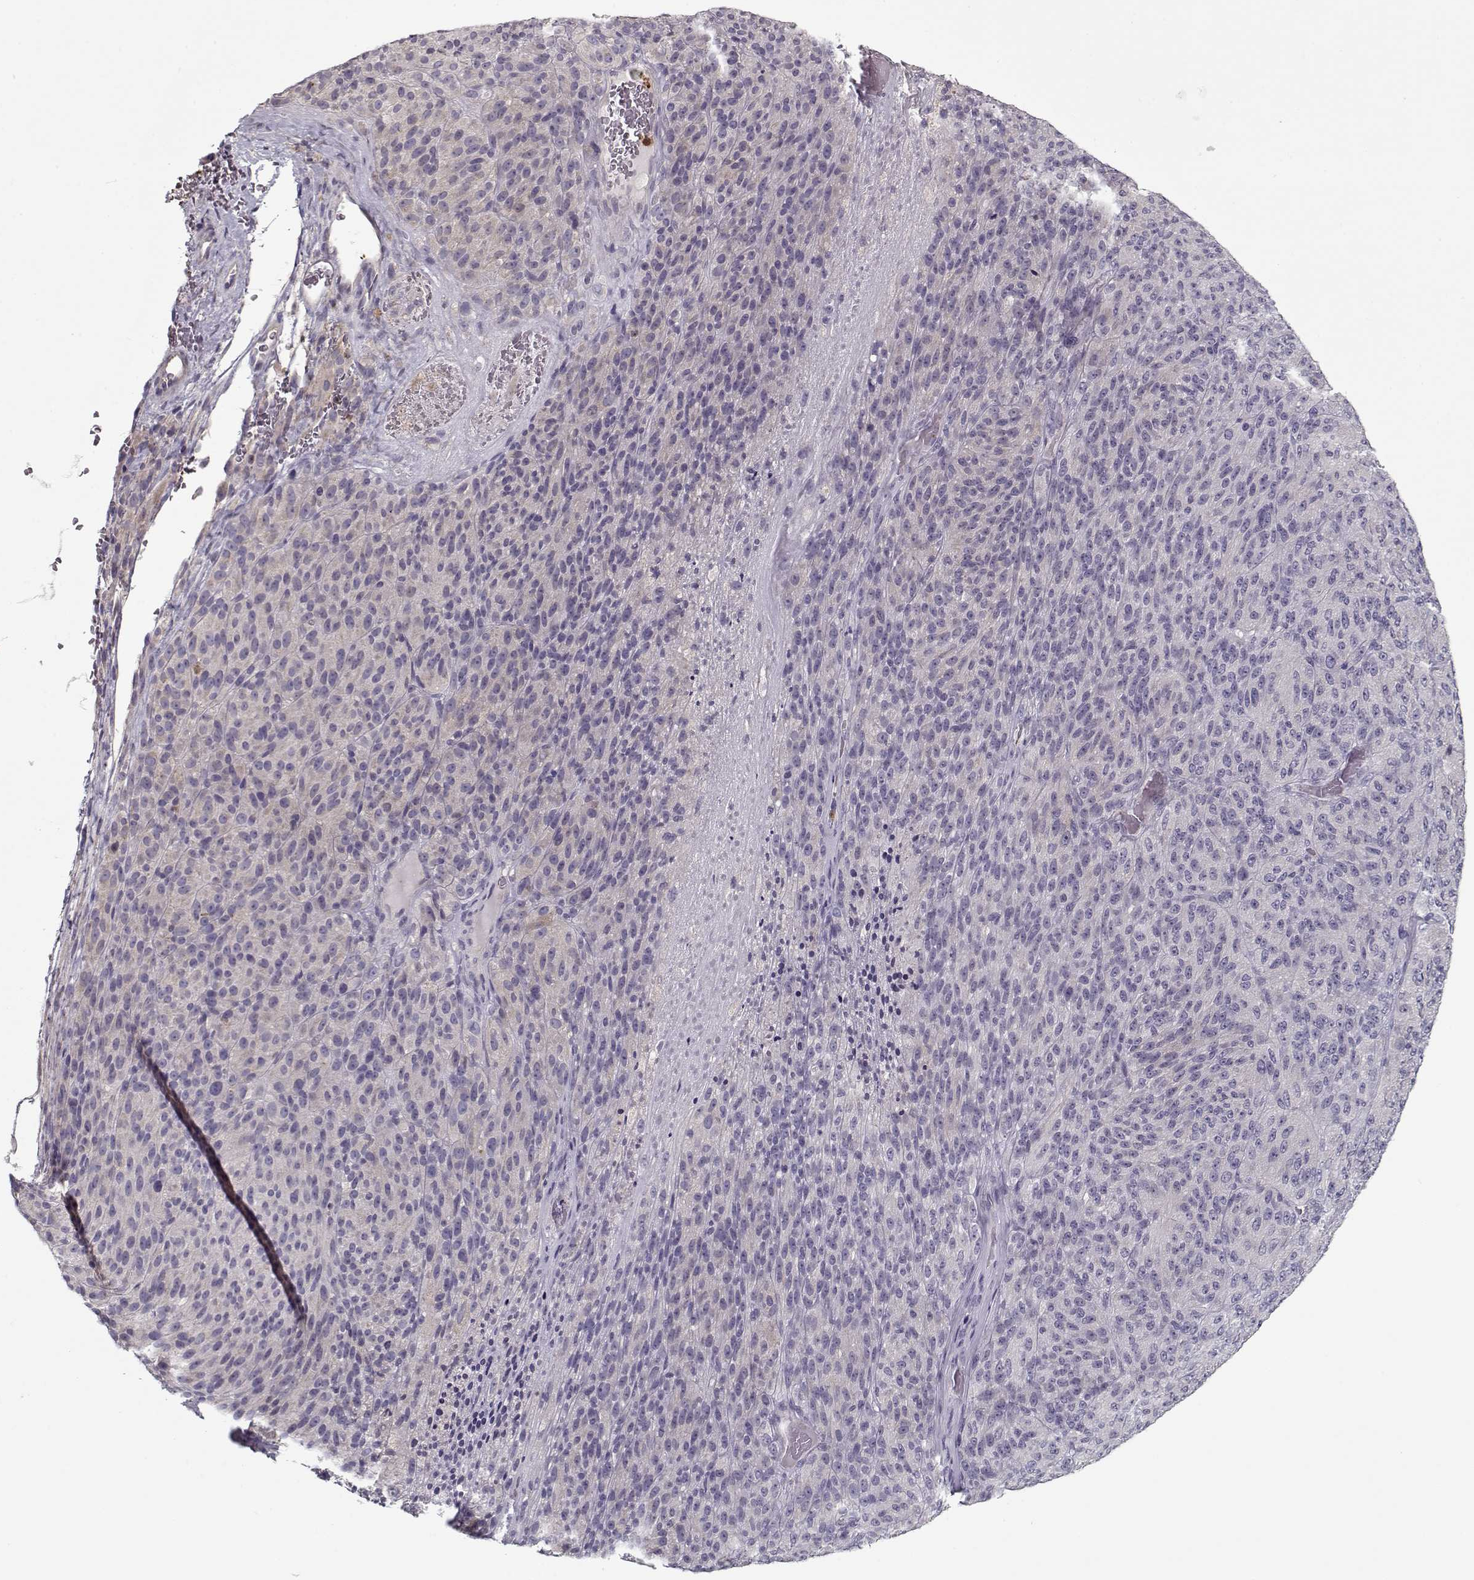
{"staining": {"intensity": "negative", "quantity": "none", "location": "none"}, "tissue": "melanoma", "cell_type": "Tumor cells", "image_type": "cancer", "snomed": [{"axis": "morphology", "description": "Malignant melanoma, Metastatic site"}, {"axis": "topography", "description": "Brain"}], "caption": "The image shows no staining of tumor cells in malignant melanoma (metastatic site).", "gene": "UNC13D", "patient": {"sex": "female", "age": 56}}